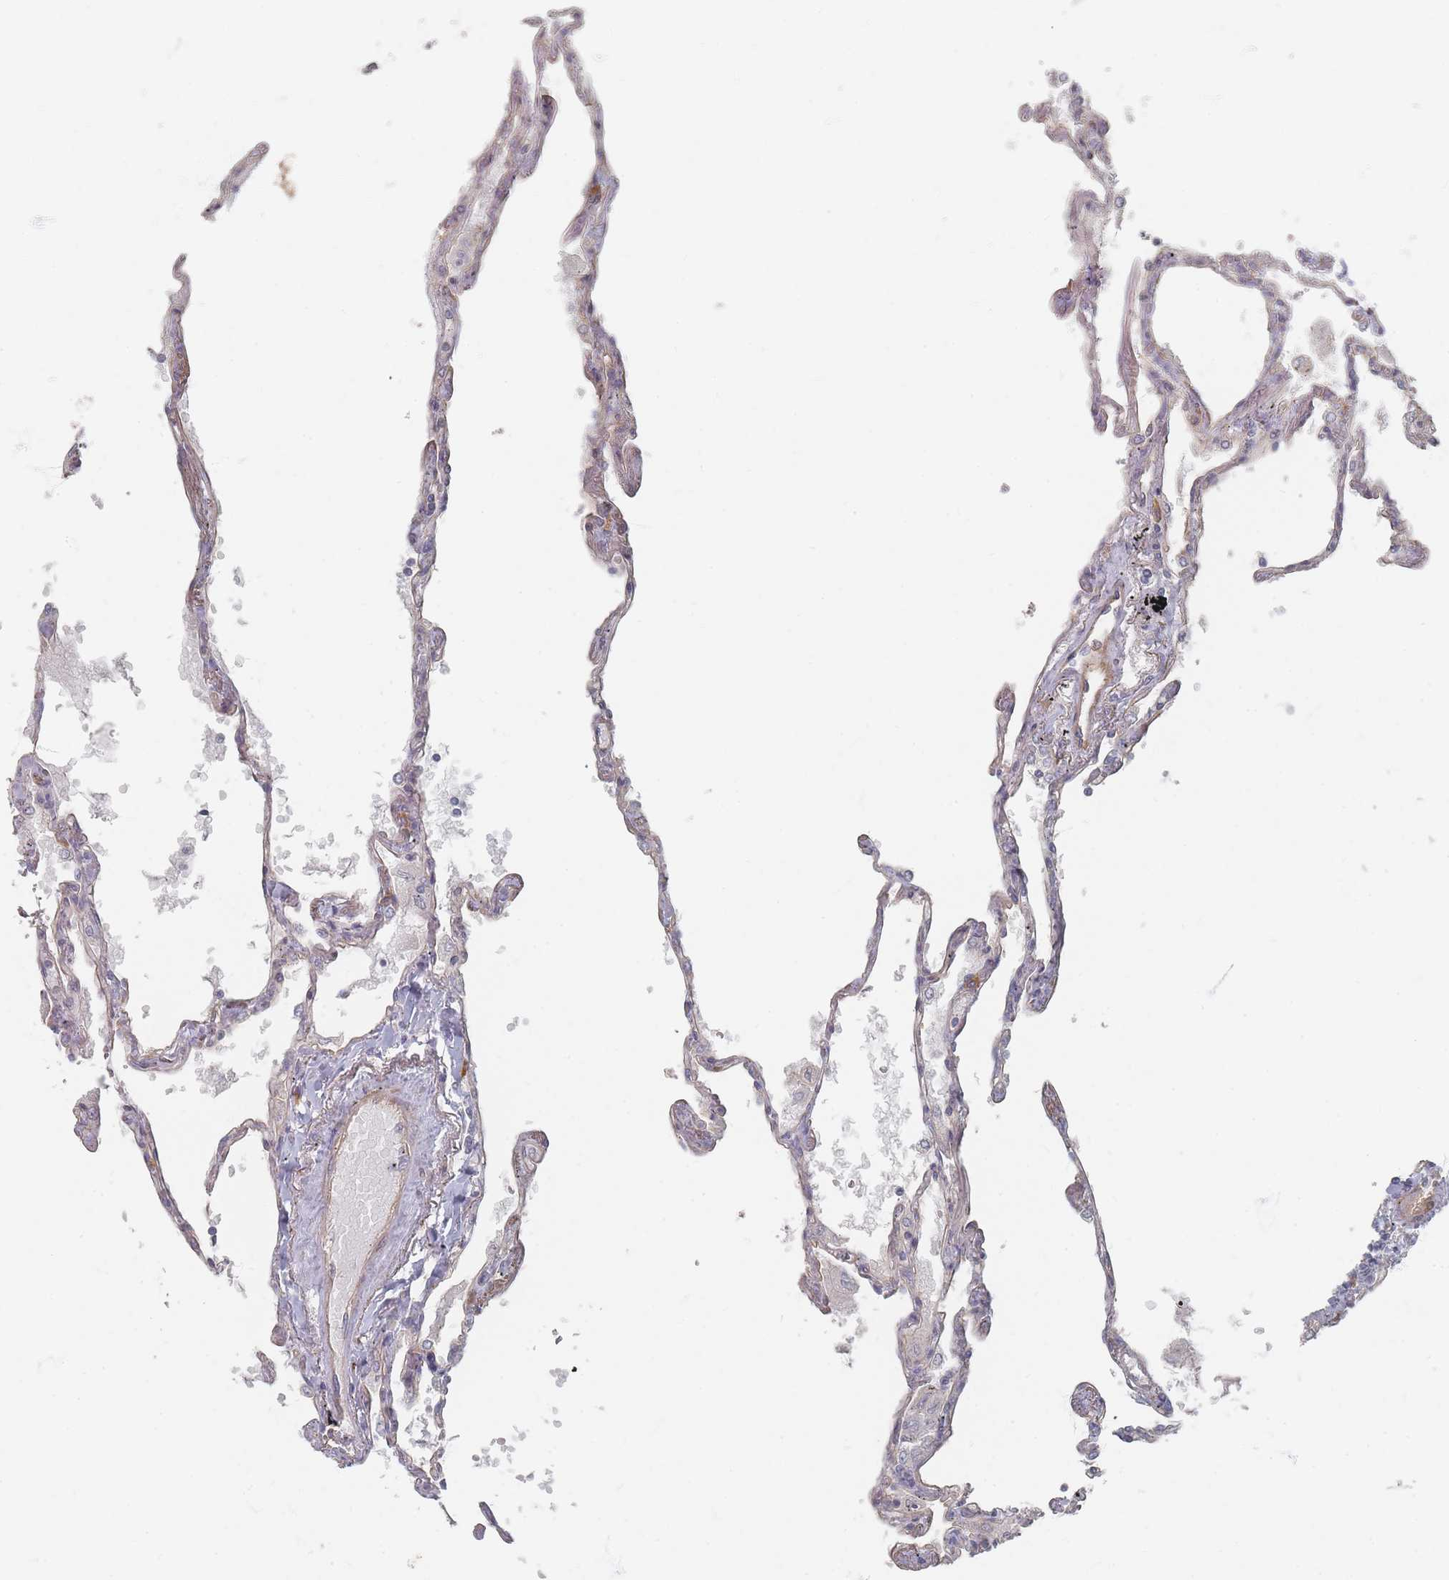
{"staining": {"intensity": "moderate", "quantity": "<25%", "location": "cytoplasmic/membranous"}, "tissue": "lung", "cell_type": "Alveolar cells", "image_type": "normal", "snomed": [{"axis": "morphology", "description": "Normal tissue, NOS"}, {"axis": "topography", "description": "Lung"}], "caption": "Lung stained with DAB IHC reveals low levels of moderate cytoplasmic/membranous positivity in approximately <25% of alveolar cells.", "gene": "GLE1", "patient": {"sex": "female", "age": 67}}